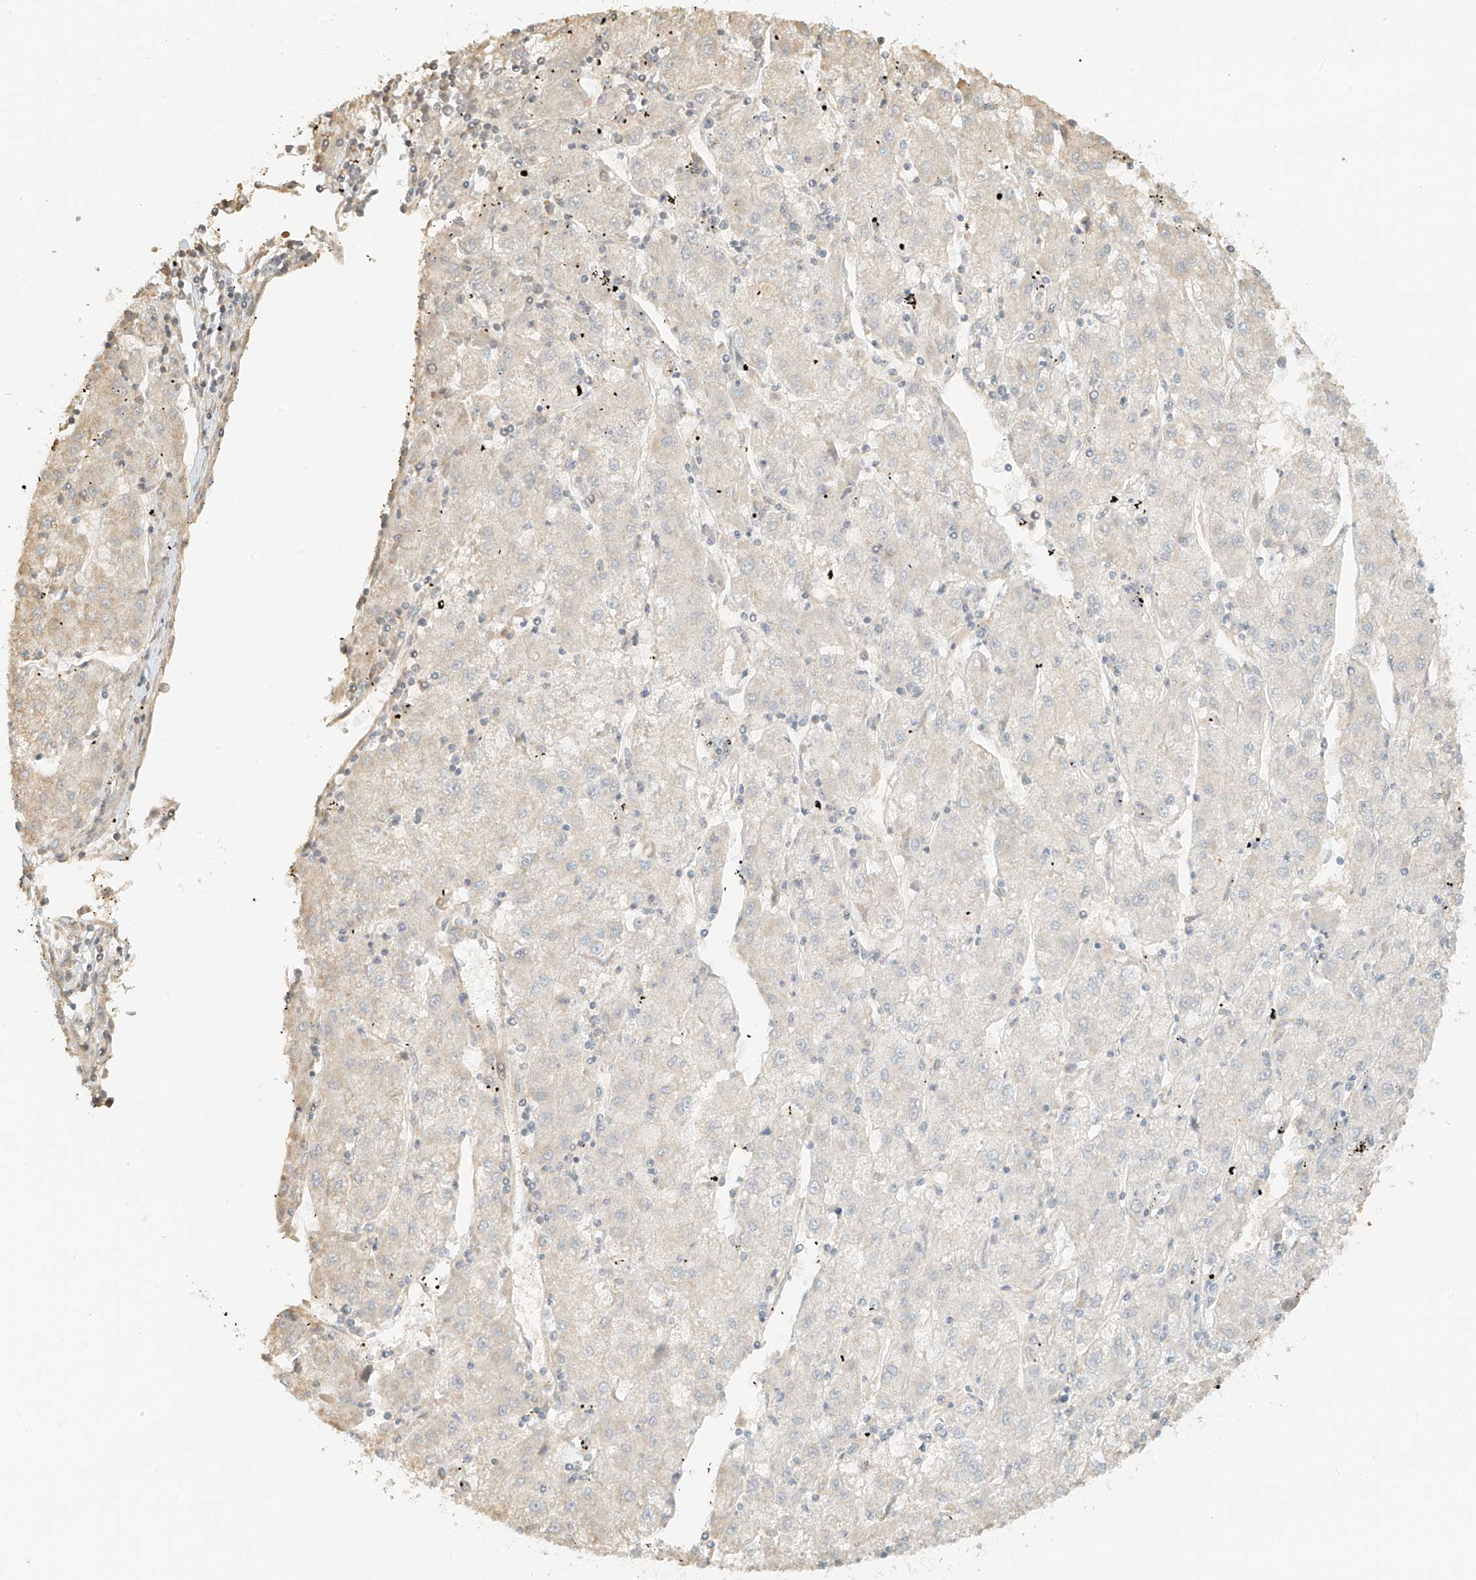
{"staining": {"intensity": "negative", "quantity": "none", "location": "none"}, "tissue": "liver cancer", "cell_type": "Tumor cells", "image_type": "cancer", "snomed": [{"axis": "morphology", "description": "Carcinoma, Hepatocellular, NOS"}, {"axis": "topography", "description": "Liver"}], "caption": "Immunohistochemical staining of liver hepatocellular carcinoma demonstrates no significant staining in tumor cells.", "gene": "UPK1B", "patient": {"sex": "male", "age": 72}}